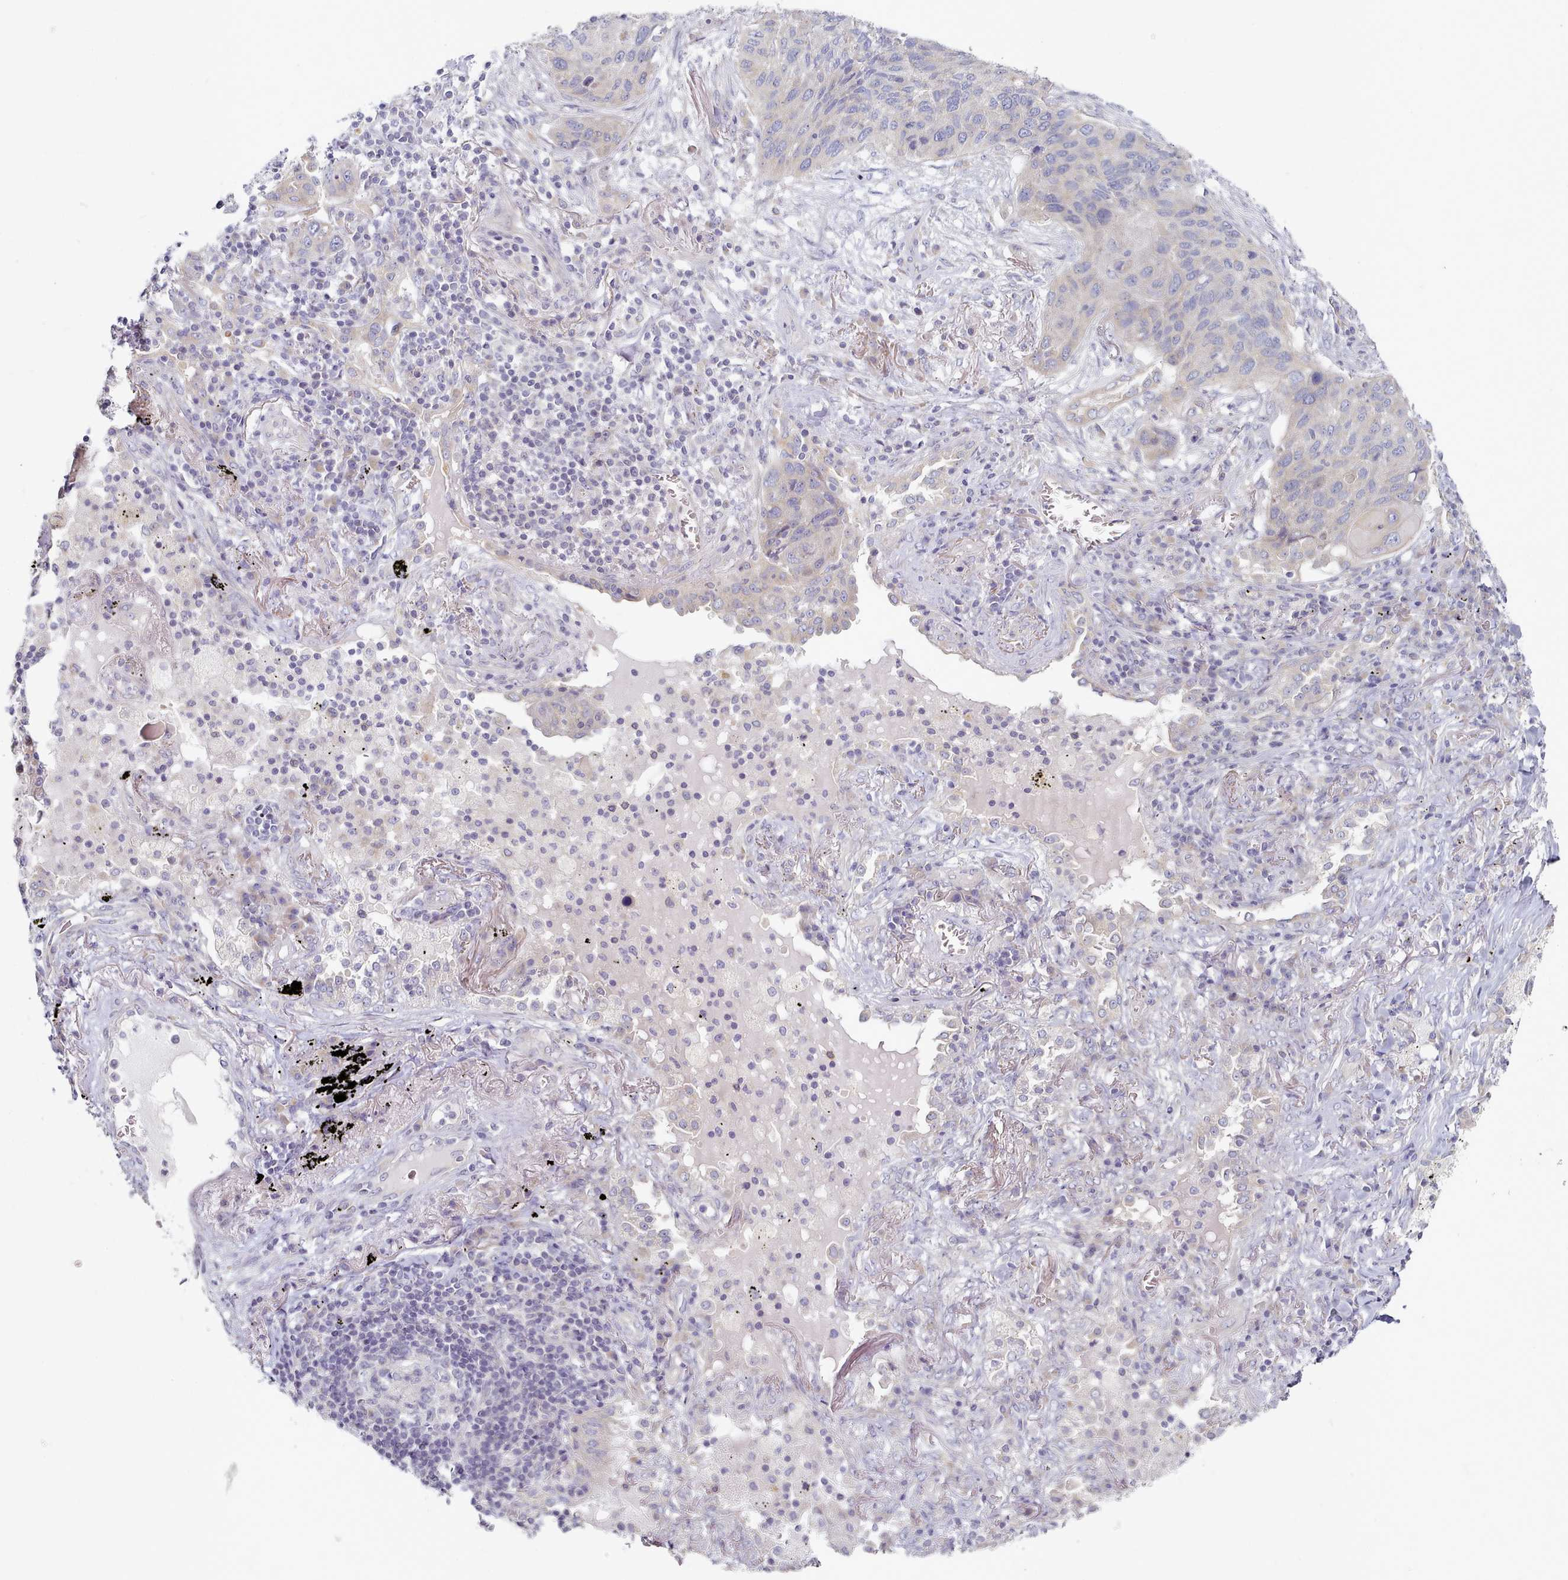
{"staining": {"intensity": "negative", "quantity": "none", "location": "none"}, "tissue": "lung cancer", "cell_type": "Tumor cells", "image_type": "cancer", "snomed": [{"axis": "morphology", "description": "Squamous cell carcinoma, NOS"}, {"axis": "topography", "description": "Lung"}], "caption": "Immunohistochemistry (IHC) photomicrograph of neoplastic tissue: human lung cancer (squamous cell carcinoma) stained with DAB (3,3'-diaminobenzidine) reveals no significant protein positivity in tumor cells. (DAB IHC with hematoxylin counter stain).", "gene": "TYW1B", "patient": {"sex": "female", "age": 63}}